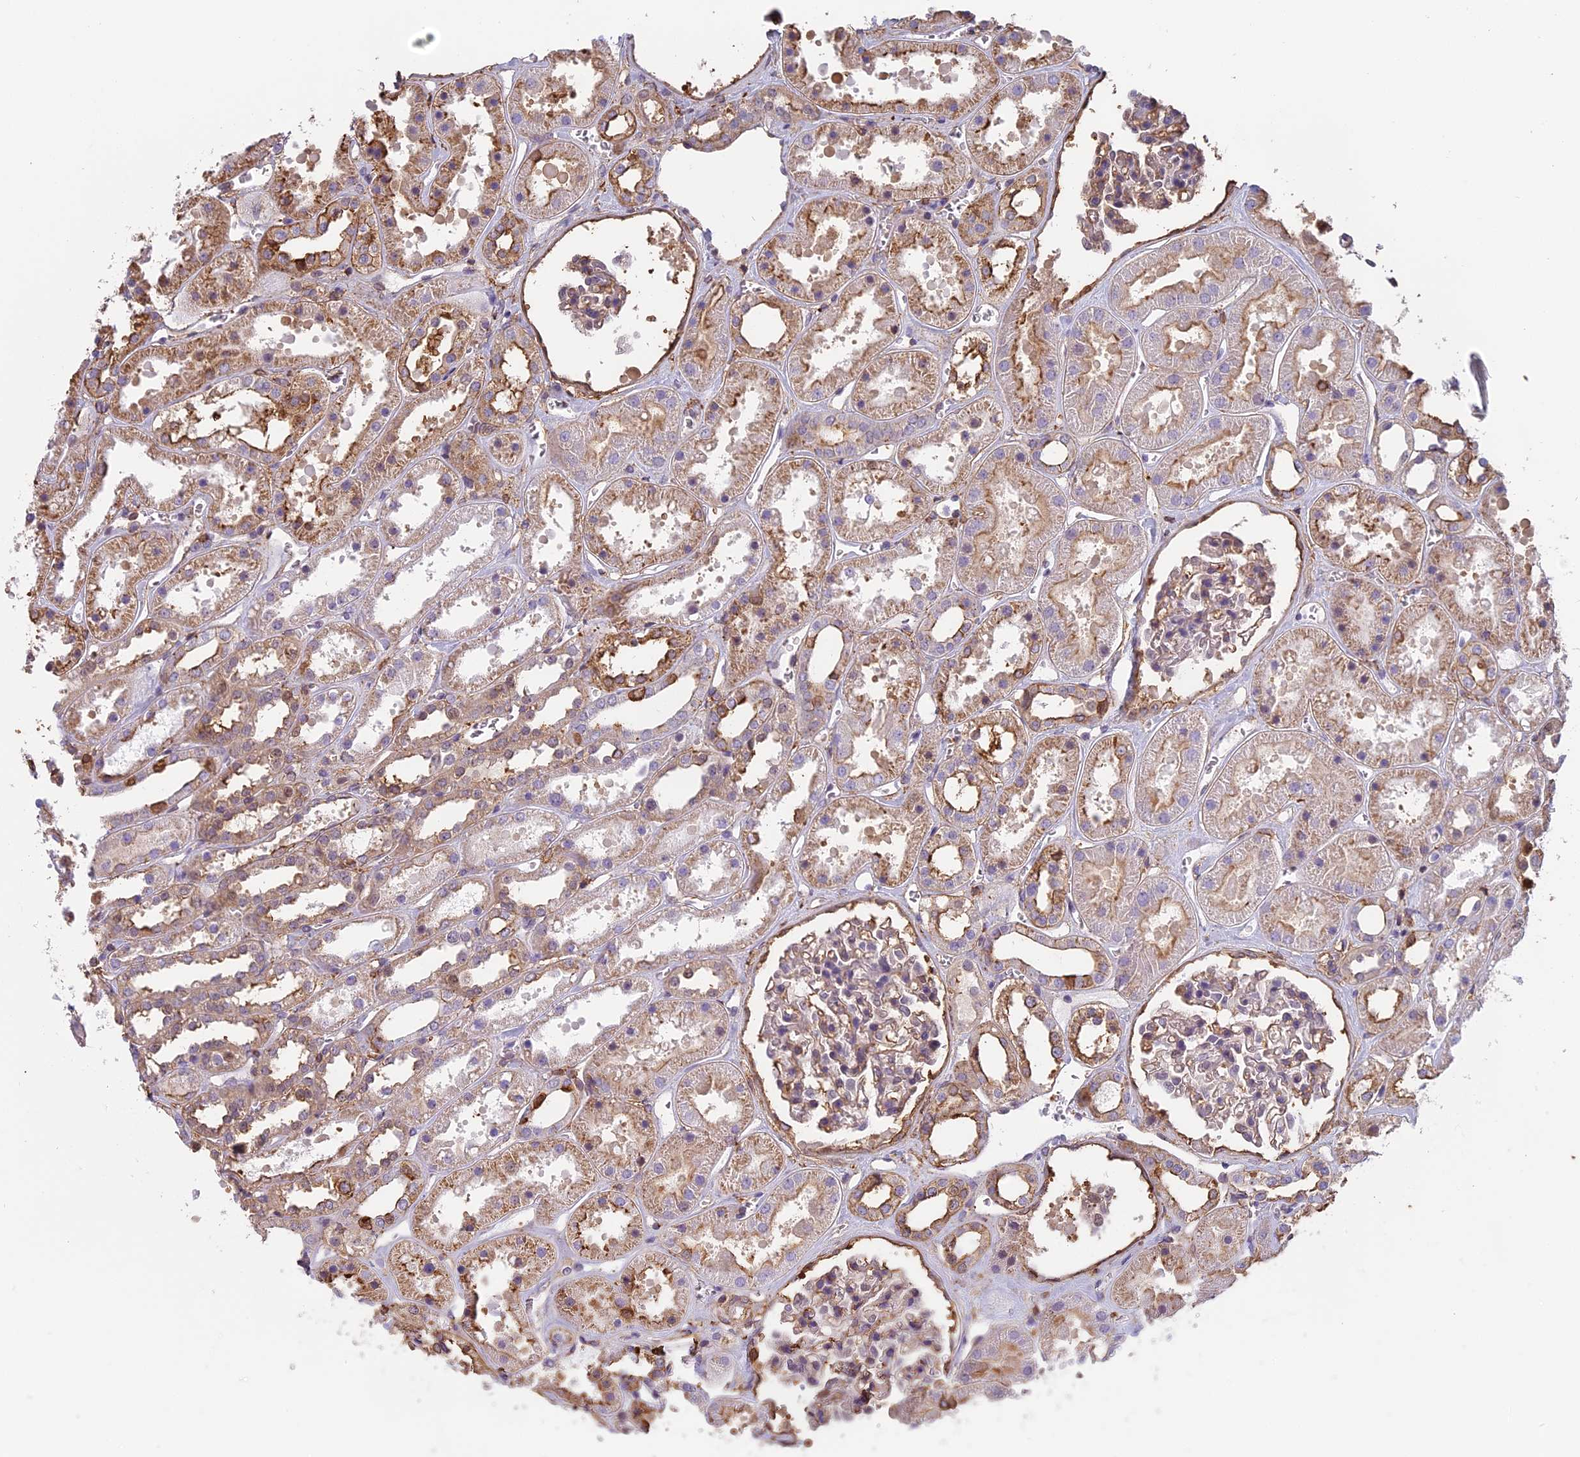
{"staining": {"intensity": "moderate", "quantity": "<25%", "location": "cytoplasmic/membranous"}, "tissue": "kidney", "cell_type": "Cells in glomeruli", "image_type": "normal", "snomed": [{"axis": "morphology", "description": "Normal tissue, NOS"}, {"axis": "topography", "description": "Kidney"}], "caption": "Immunohistochemistry photomicrograph of unremarkable human kidney stained for a protein (brown), which demonstrates low levels of moderate cytoplasmic/membranous positivity in about <25% of cells in glomeruli.", "gene": "TMEM255B", "patient": {"sex": "female", "age": 41}}